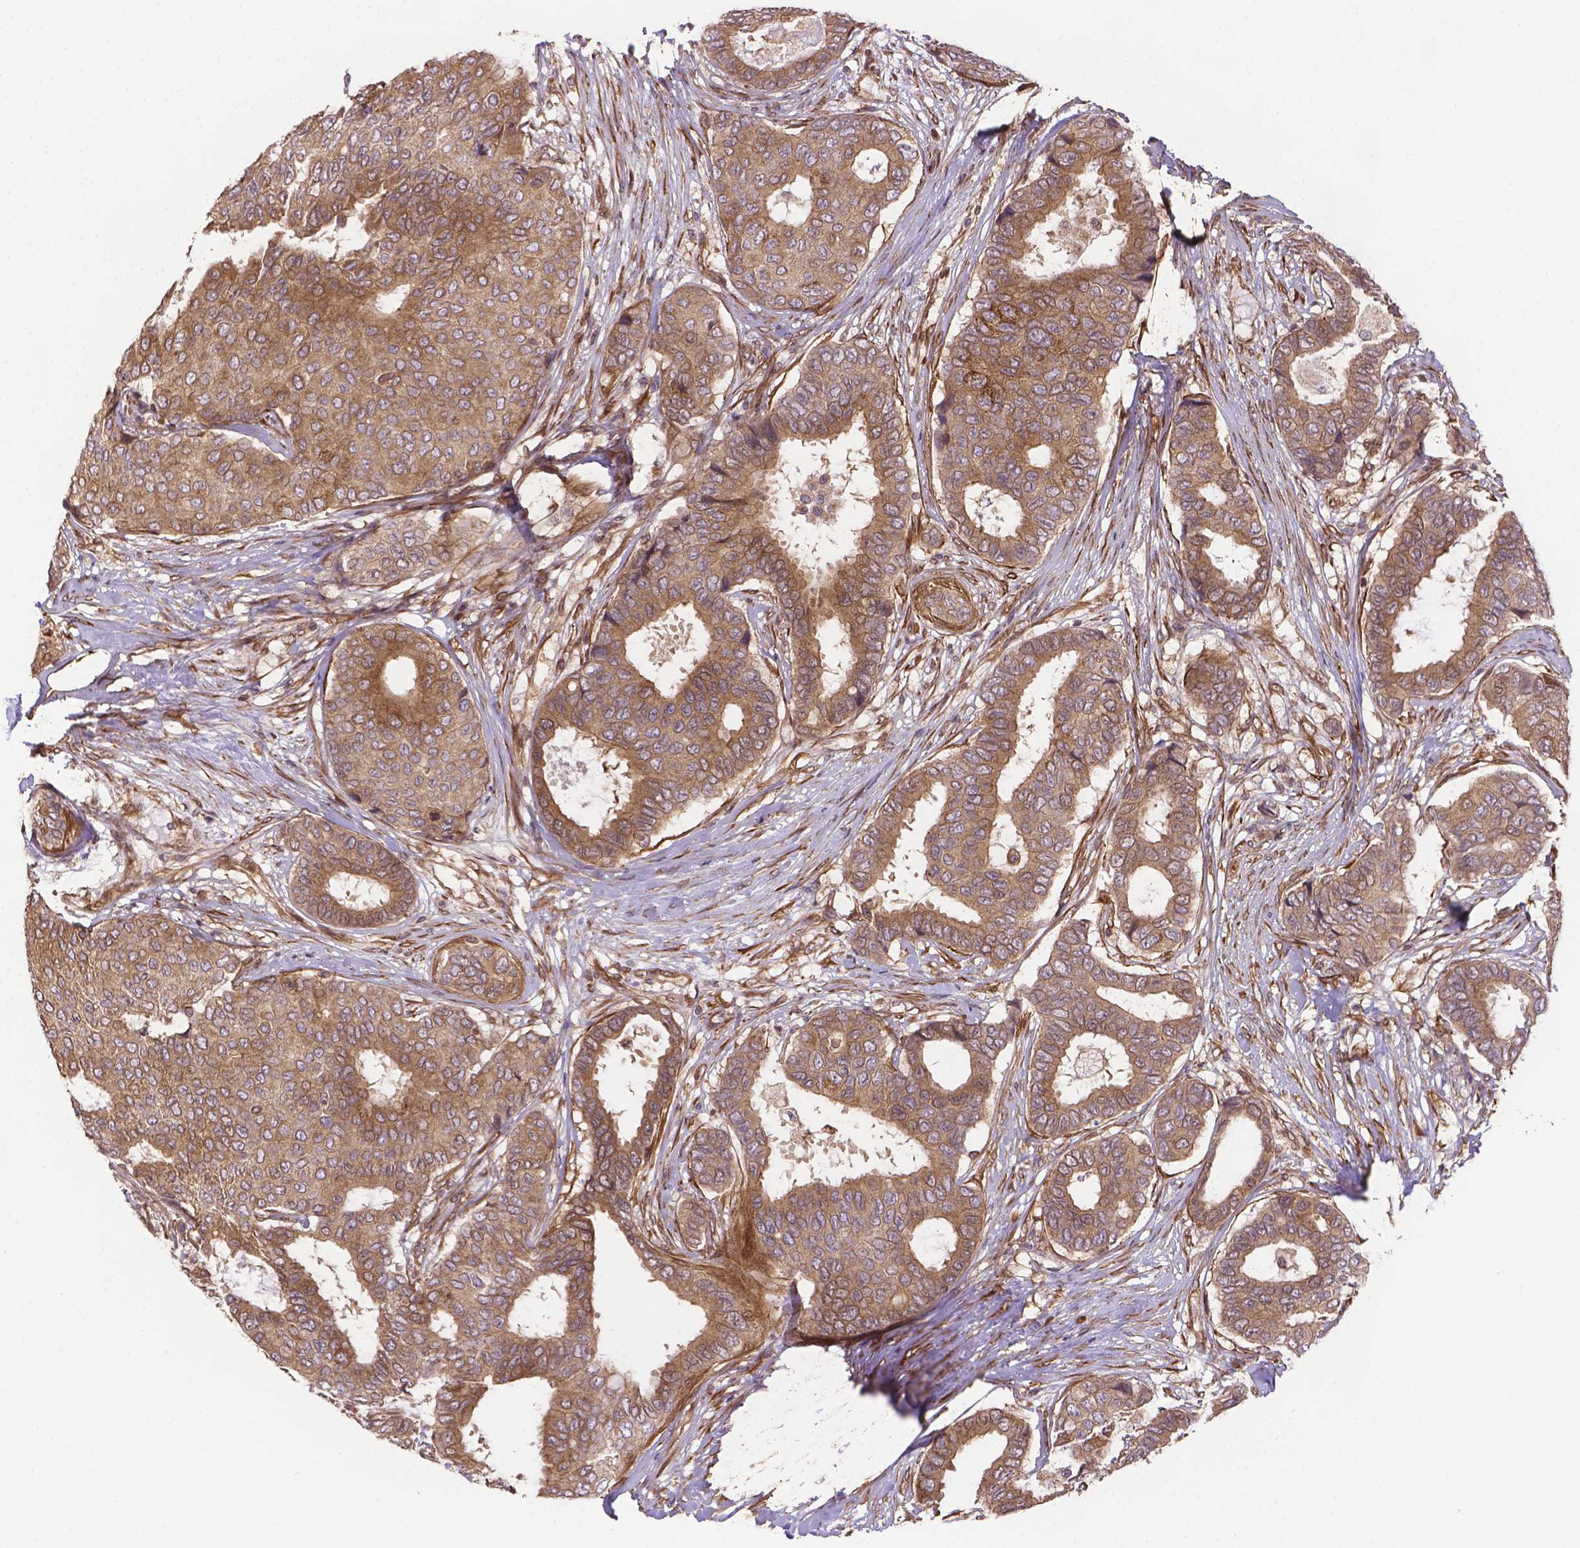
{"staining": {"intensity": "weak", "quantity": ">75%", "location": "cytoplasmic/membranous"}, "tissue": "breast cancer", "cell_type": "Tumor cells", "image_type": "cancer", "snomed": [{"axis": "morphology", "description": "Duct carcinoma"}, {"axis": "topography", "description": "Breast"}], "caption": "About >75% of tumor cells in breast intraductal carcinoma demonstrate weak cytoplasmic/membranous protein positivity as visualized by brown immunohistochemical staining.", "gene": "YAP1", "patient": {"sex": "female", "age": 75}}